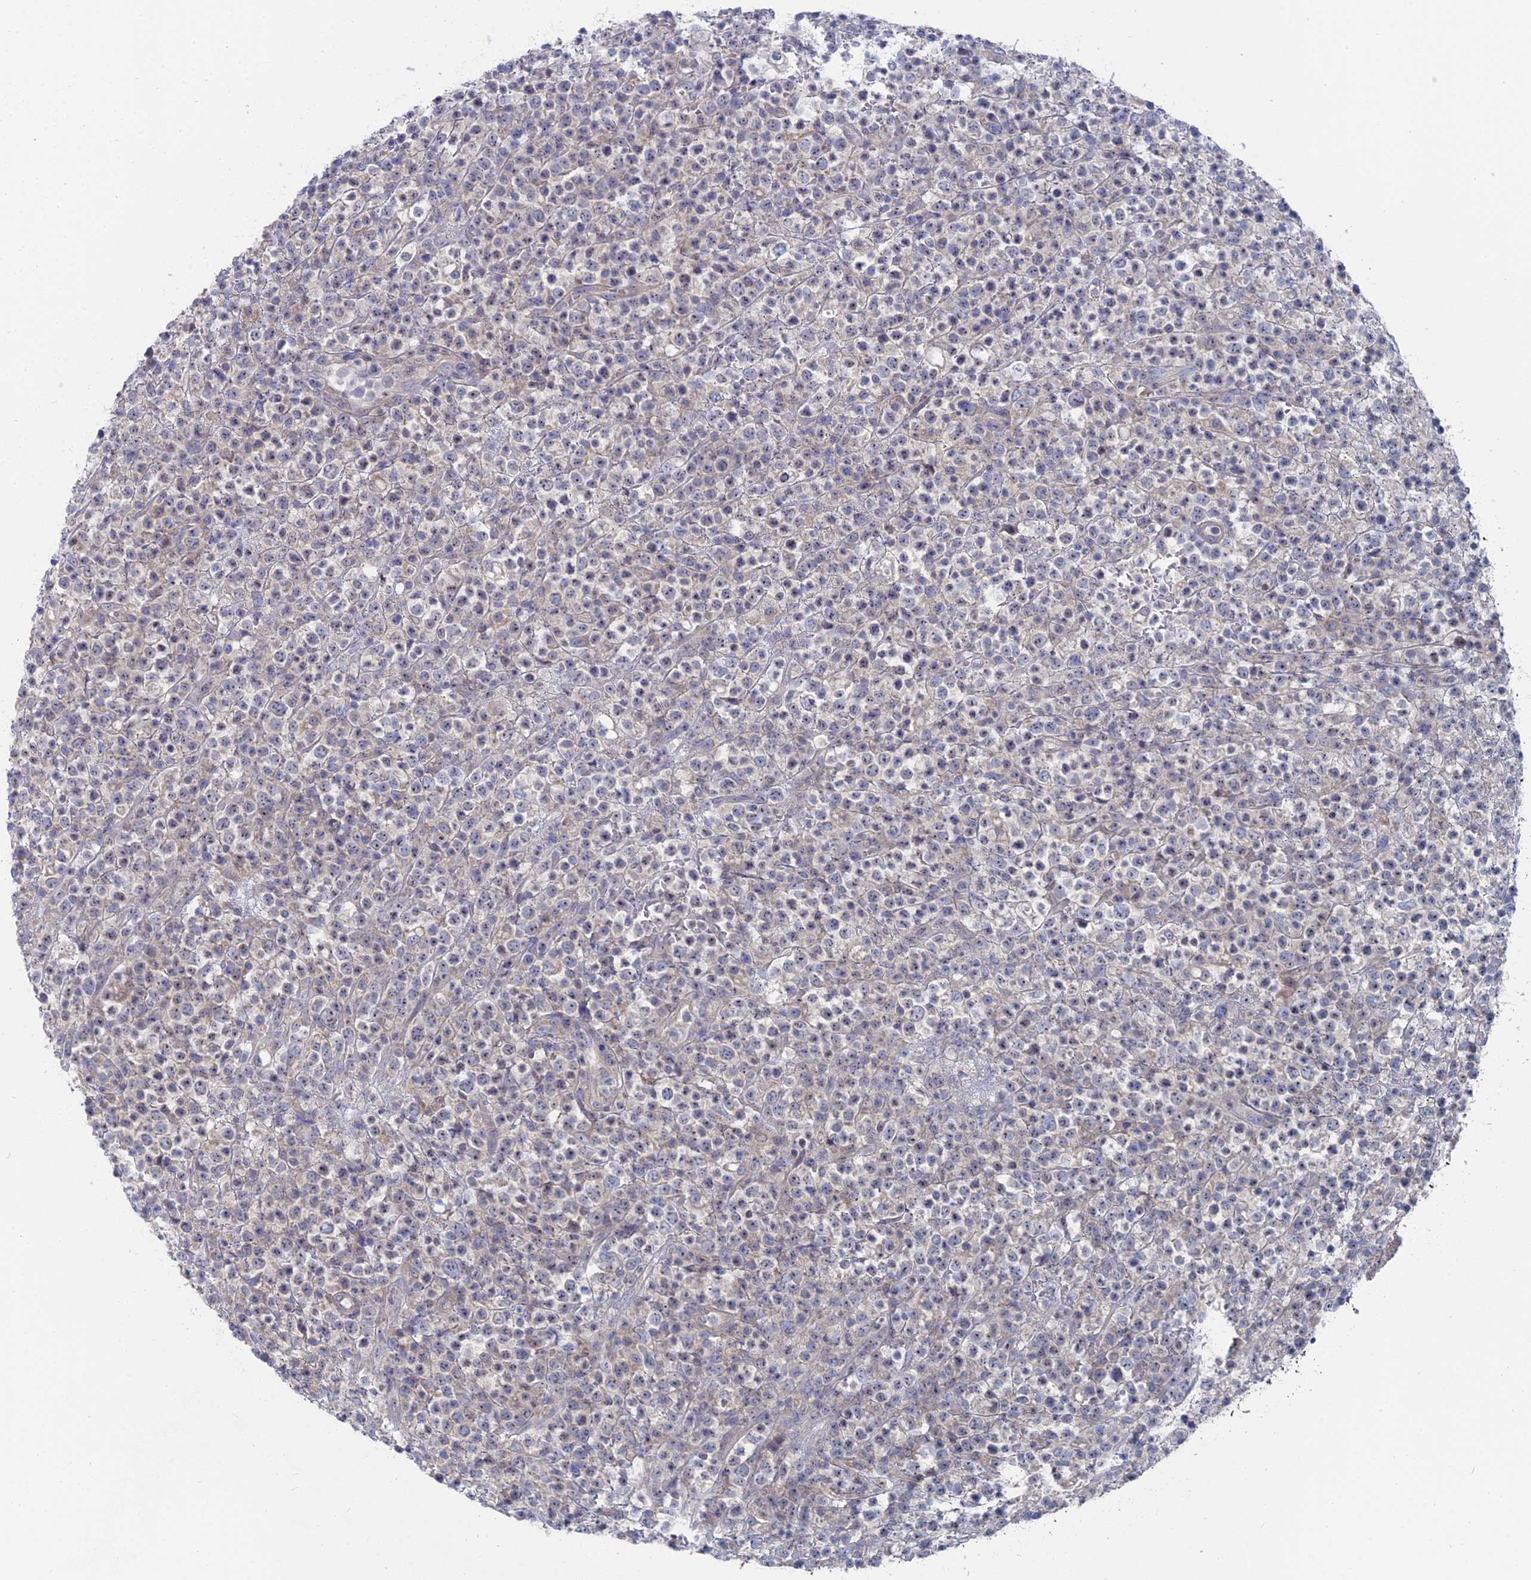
{"staining": {"intensity": "negative", "quantity": "none", "location": "none"}, "tissue": "lymphoma", "cell_type": "Tumor cells", "image_type": "cancer", "snomed": [{"axis": "morphology", "description": "Malignant lymphoma, non-Hodgkin's type, High grade"}, {"axis": "topography", "description": "Colon"}], "caption": "A high-resolution micrograph shows immunohistochemistry staining of high-grade malignant lymphoma, non-Hodgkin's type, which shows no significant staining in tumor cells.", "gene": "CCDC149", "patient": {"sex": "female", "age": 53}}